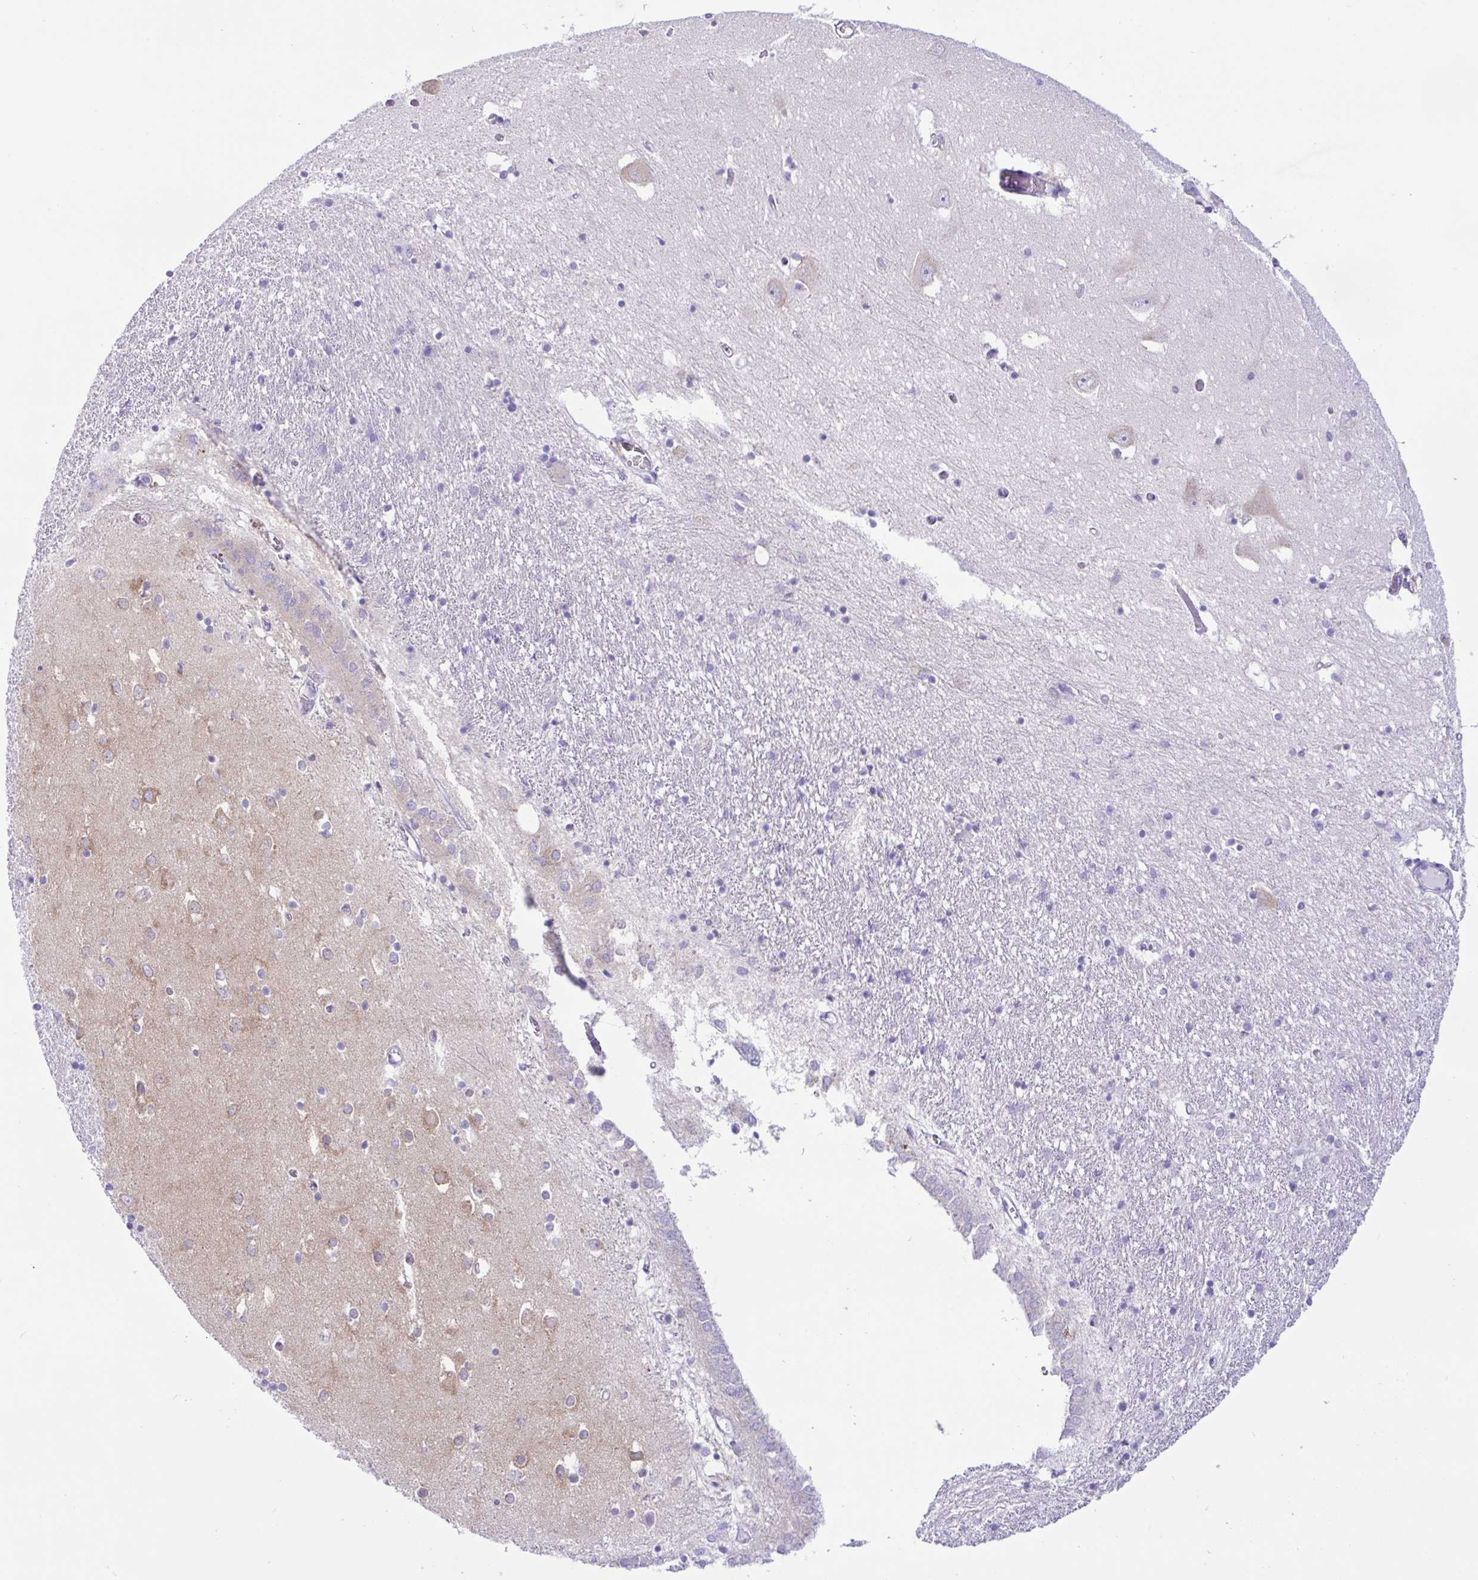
{"staining": {"intensity": "negative", "quantity": "none", "location": "none"}, "tissue": "caudate", "cell_type": "Glial cells", "image_type": "normal", "snomed": [{"axis": "morphology", "description": "Normal tissue, NOS"}, {"axis": "topography", "description": "Lateral ventricle wall"}, {"axis": "topography", "description": "Hippocampus"}], "caption": "High power microscopy photomicrograph of an immunohistochemistry (IHC) micrograph of benign caudate, revealing no significant expression in glial cells.", "gene": "SREBF1", "patient": {"sex": "female", "age": 63}}